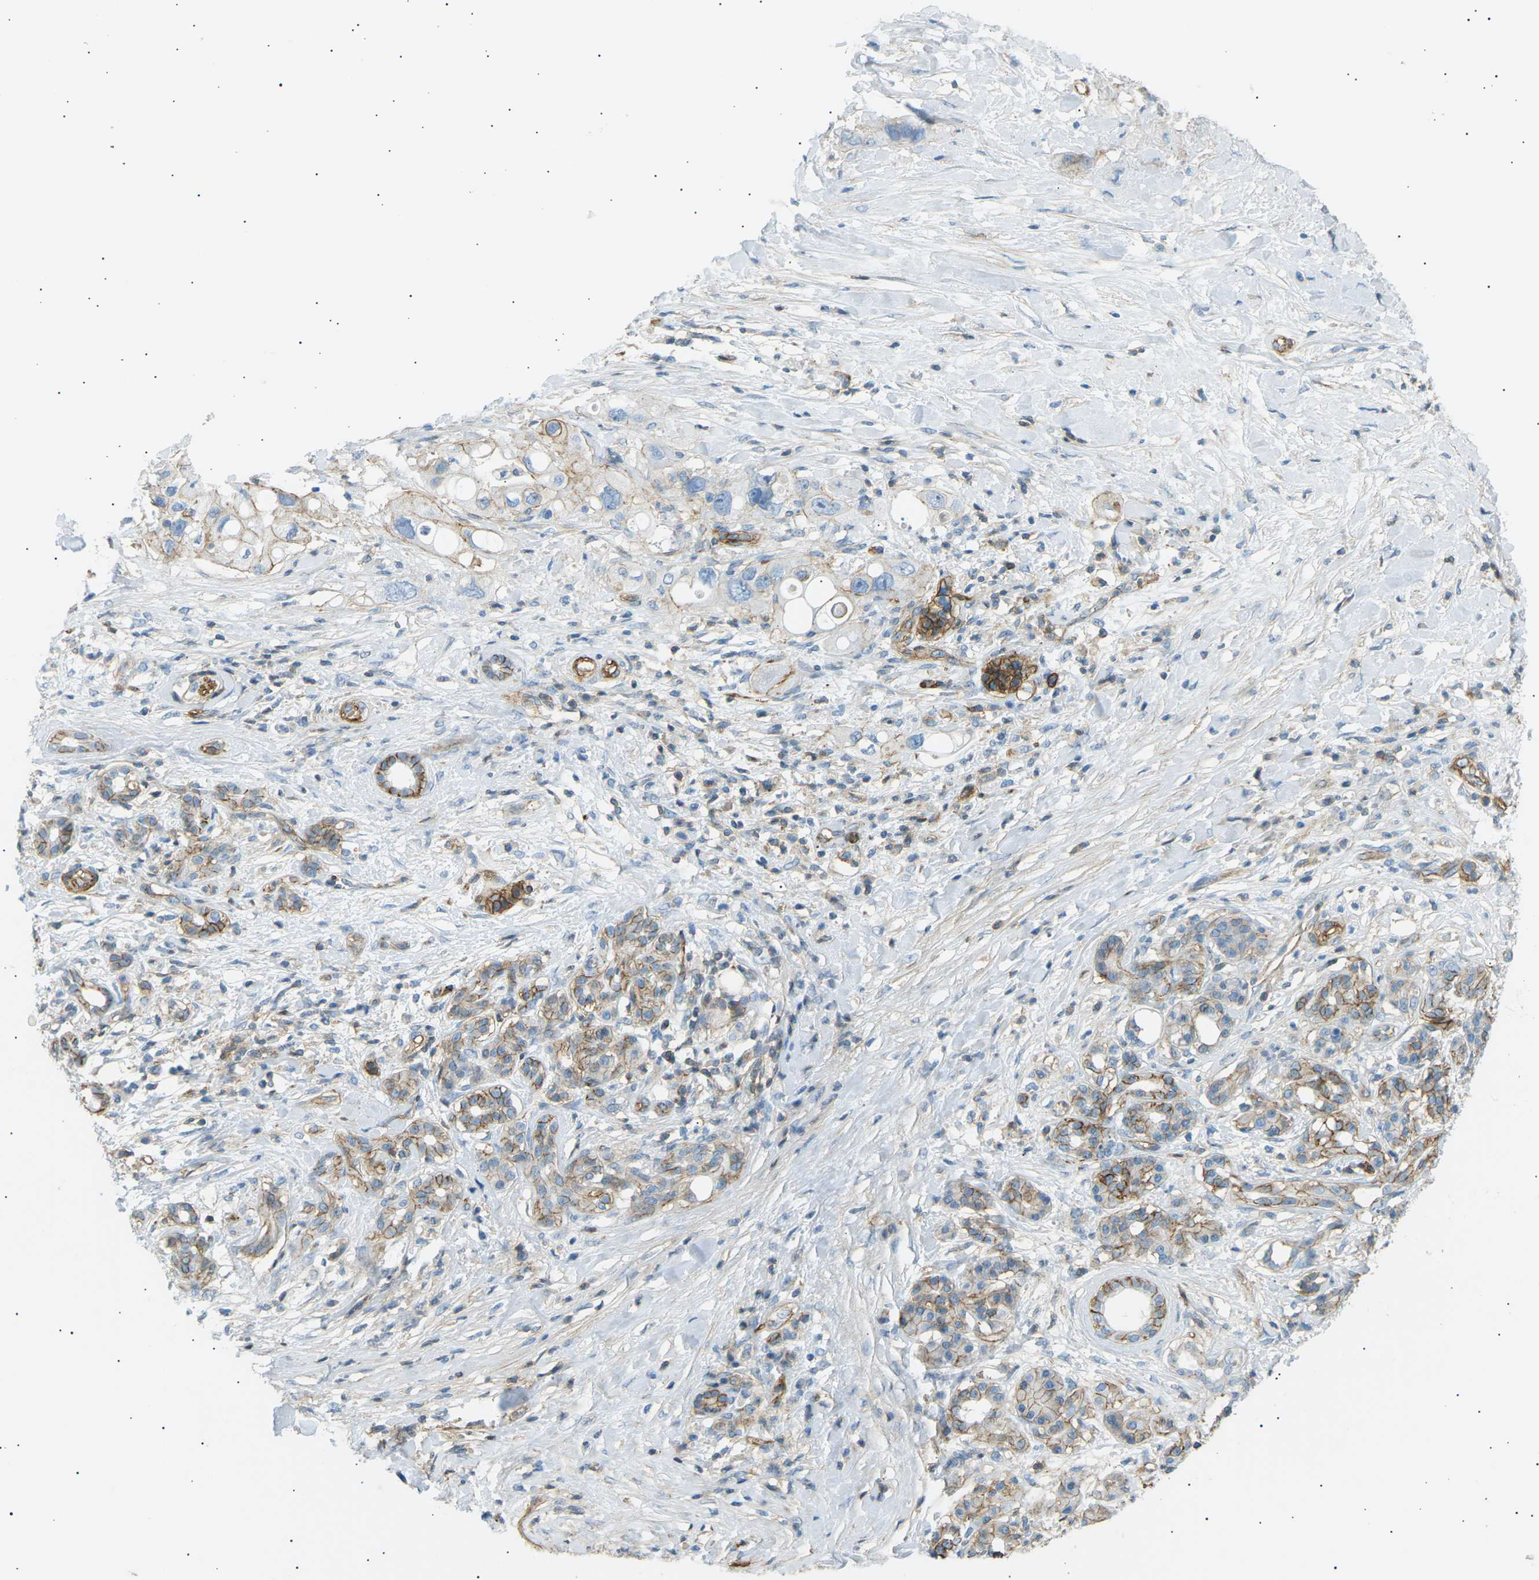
{"staining": {"intensity": "moderate", "quantity": "25%-75%", "location": "cytoplasmic/membranous"}, "tissue": "pancreatic cancer", "cell_type": "Tumor cells", "image_type": "cancer", "snomed": [{"axis": "morphology", "description": "Adenocarcinoma, NOS"}, {"axis": "topography", "description": "Pancreas"}], "caption": "The photomicrograph exhibits immunohistochemical staining of pancreatic cancer. There is moderate cytoplasmic/membranous staining is present in approximately 25%-75% of tumor cells.", "gene": "ATP2B4", "patient": {"sex": "female", "age": 56}}